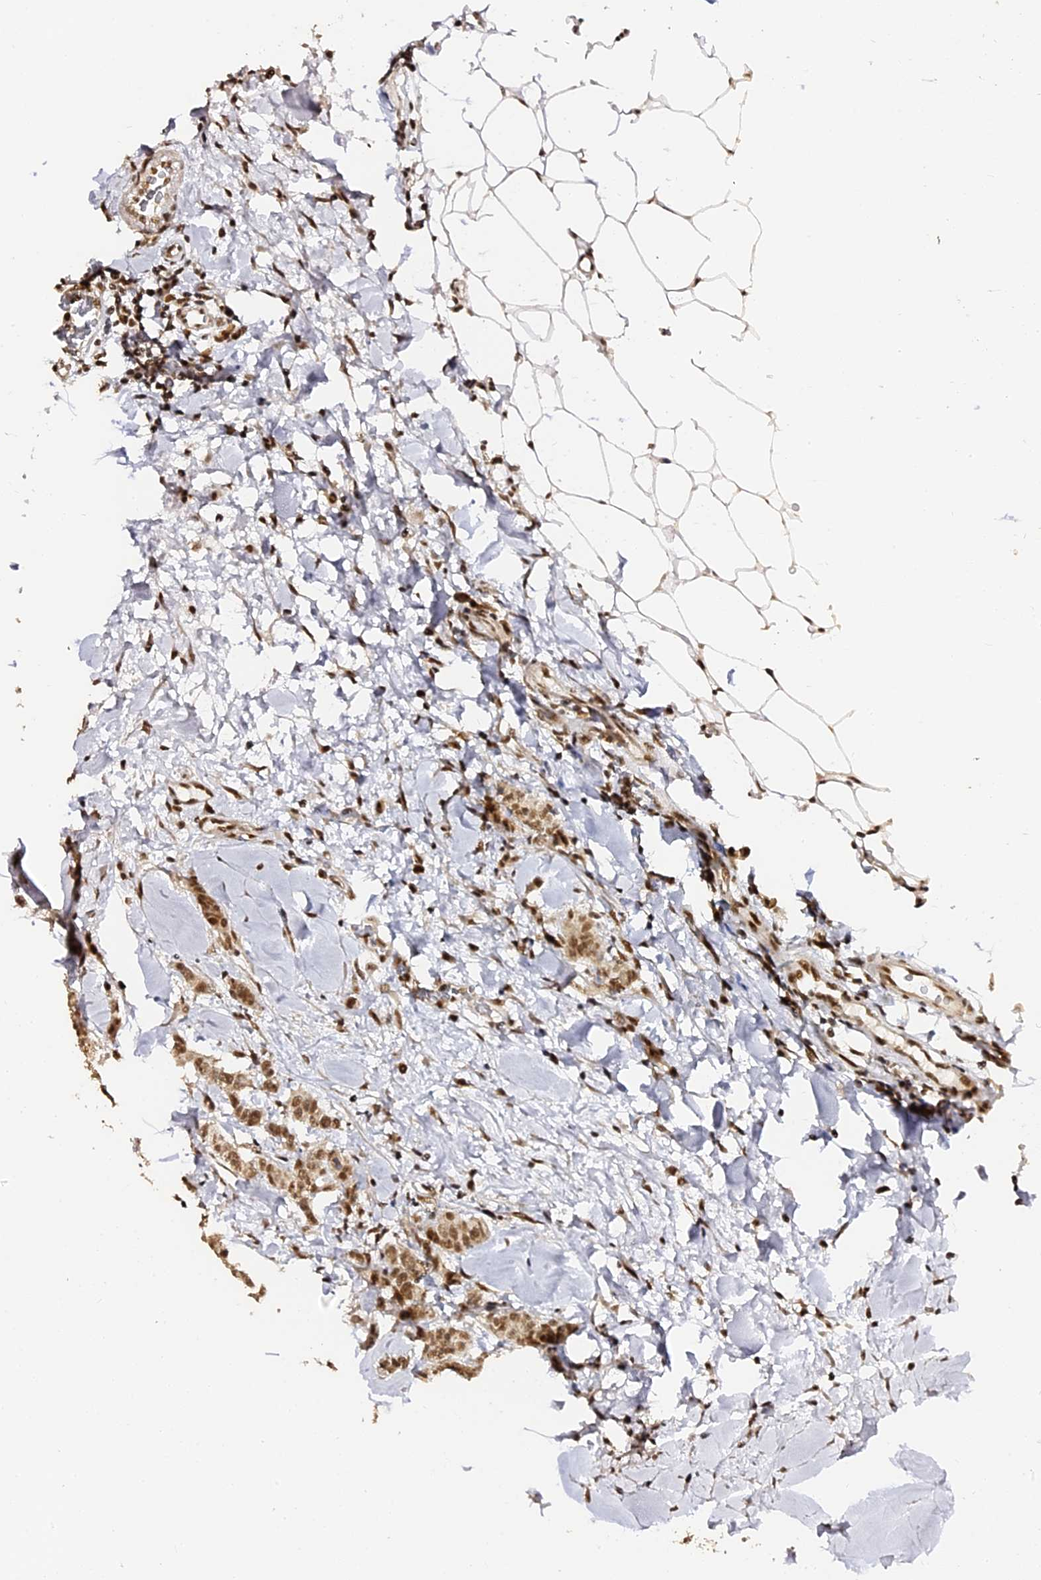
{"staining": {"intensity": "moderate", "quantity": ">75%", "location": "nuclear"}, "tissue": "breast cancer", "cell_type": "Tumor cells", "image_type": "cancer", "snomed": [{"axis": "morphology", "description": "Duct carcinoma"}, {"axis": "topography", "description": "Breast"}], "caption": "Immunohistochemical staining of human intraductal carcinoma (breast) shows medium levels of moderate nuclear protein positivity in approximately >75% of tumor cells.", "gene": "MCRS1", "patient": {"sex": "female", "age": 40}}